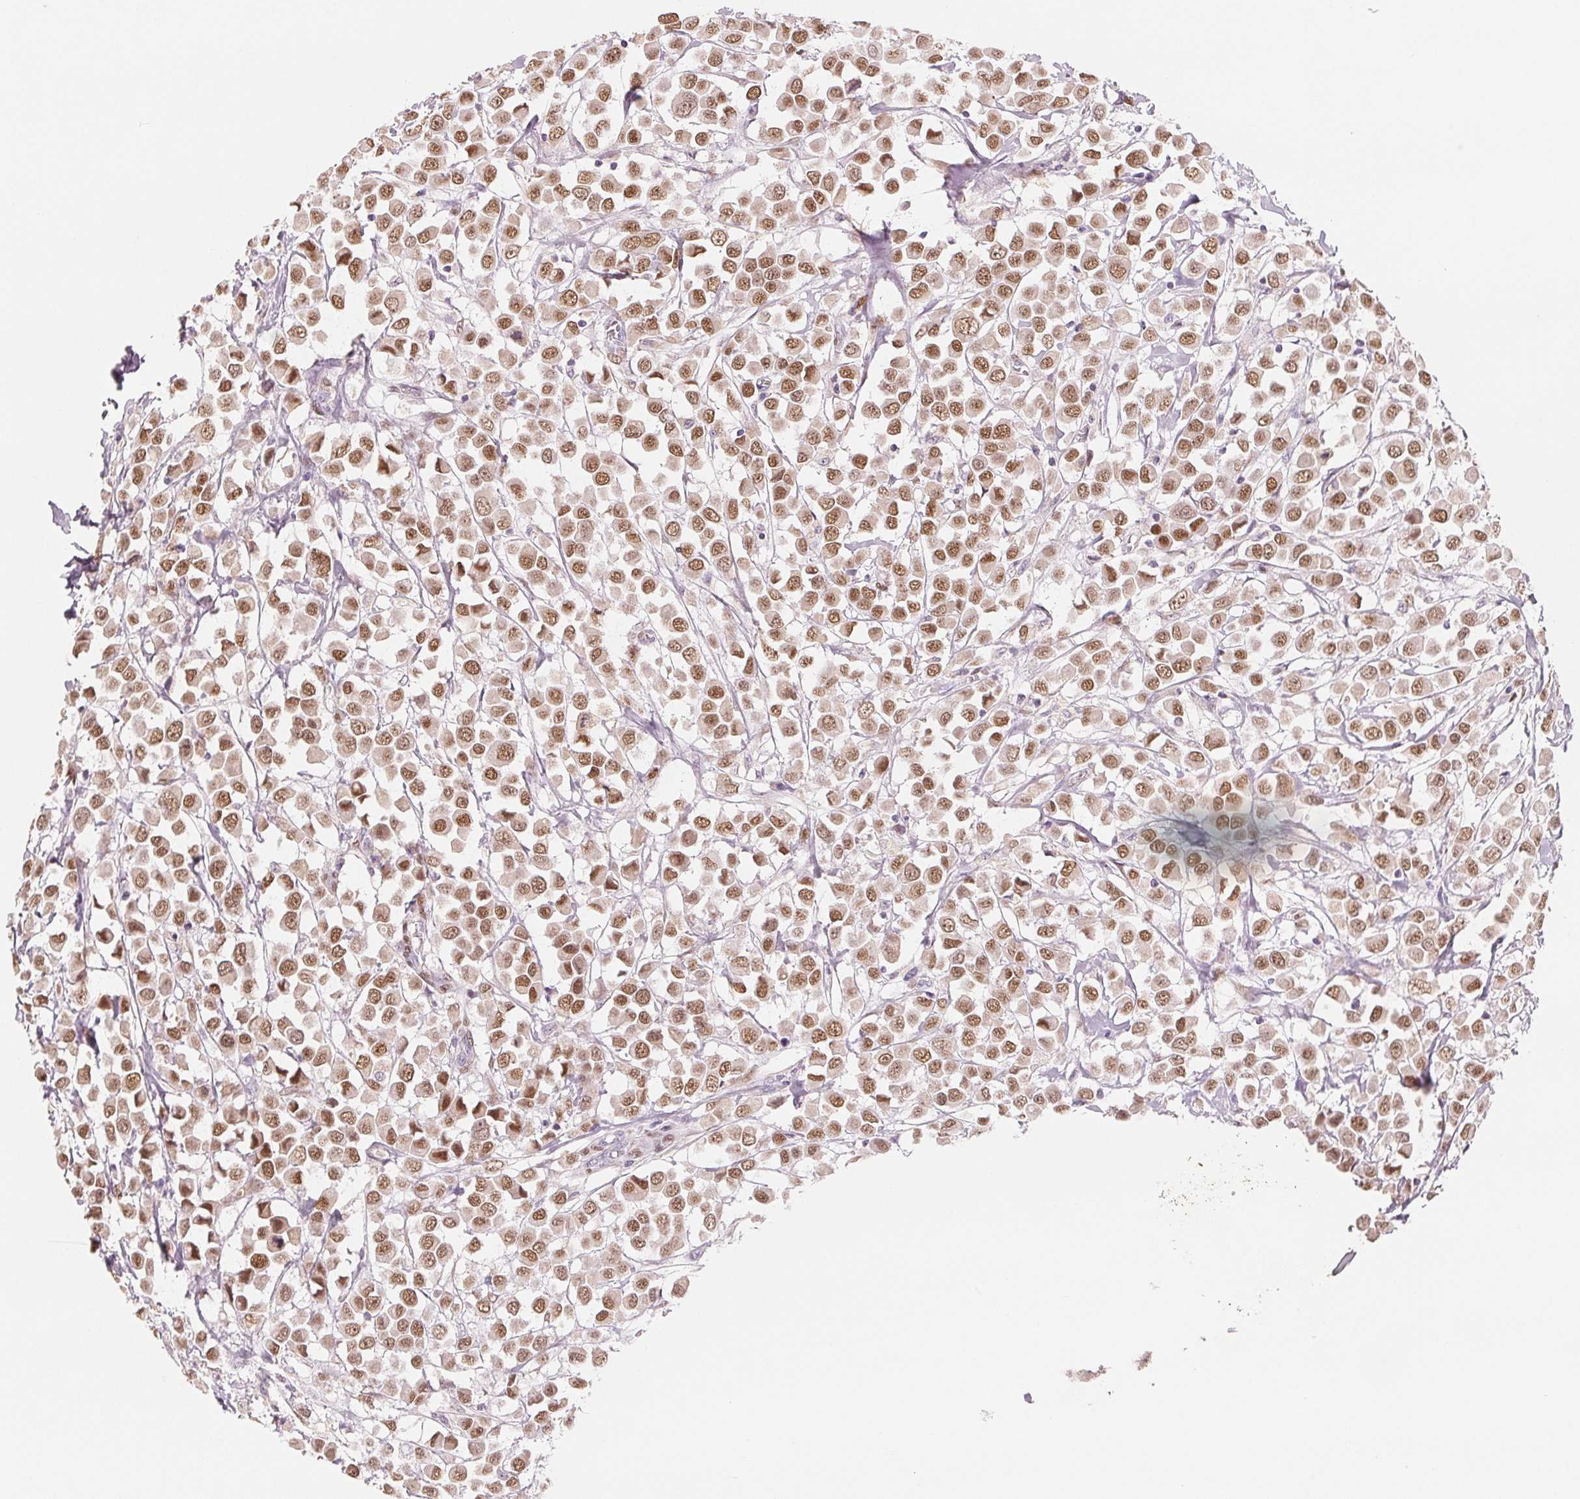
{"staining": {"intensity": "moderate", "quantity": ">75%", "location": "nuclear"}, "tissue": "breast cancer", "cell_type": "Tumor cells", "image_type": "cancer", "snomed": [{"axis": "morphology", "description": "Duct carcinoma"}, {"axis": "topography", "description": "Breast"}], "caption": "Approximately >75% of tumor cells in human breast cancer exhibit moderate nuclear protein expression as visualized by brown immunohistochemical staining.", "gene": "SMARCD3", "patient": {"sex": "female", "age": 61}}